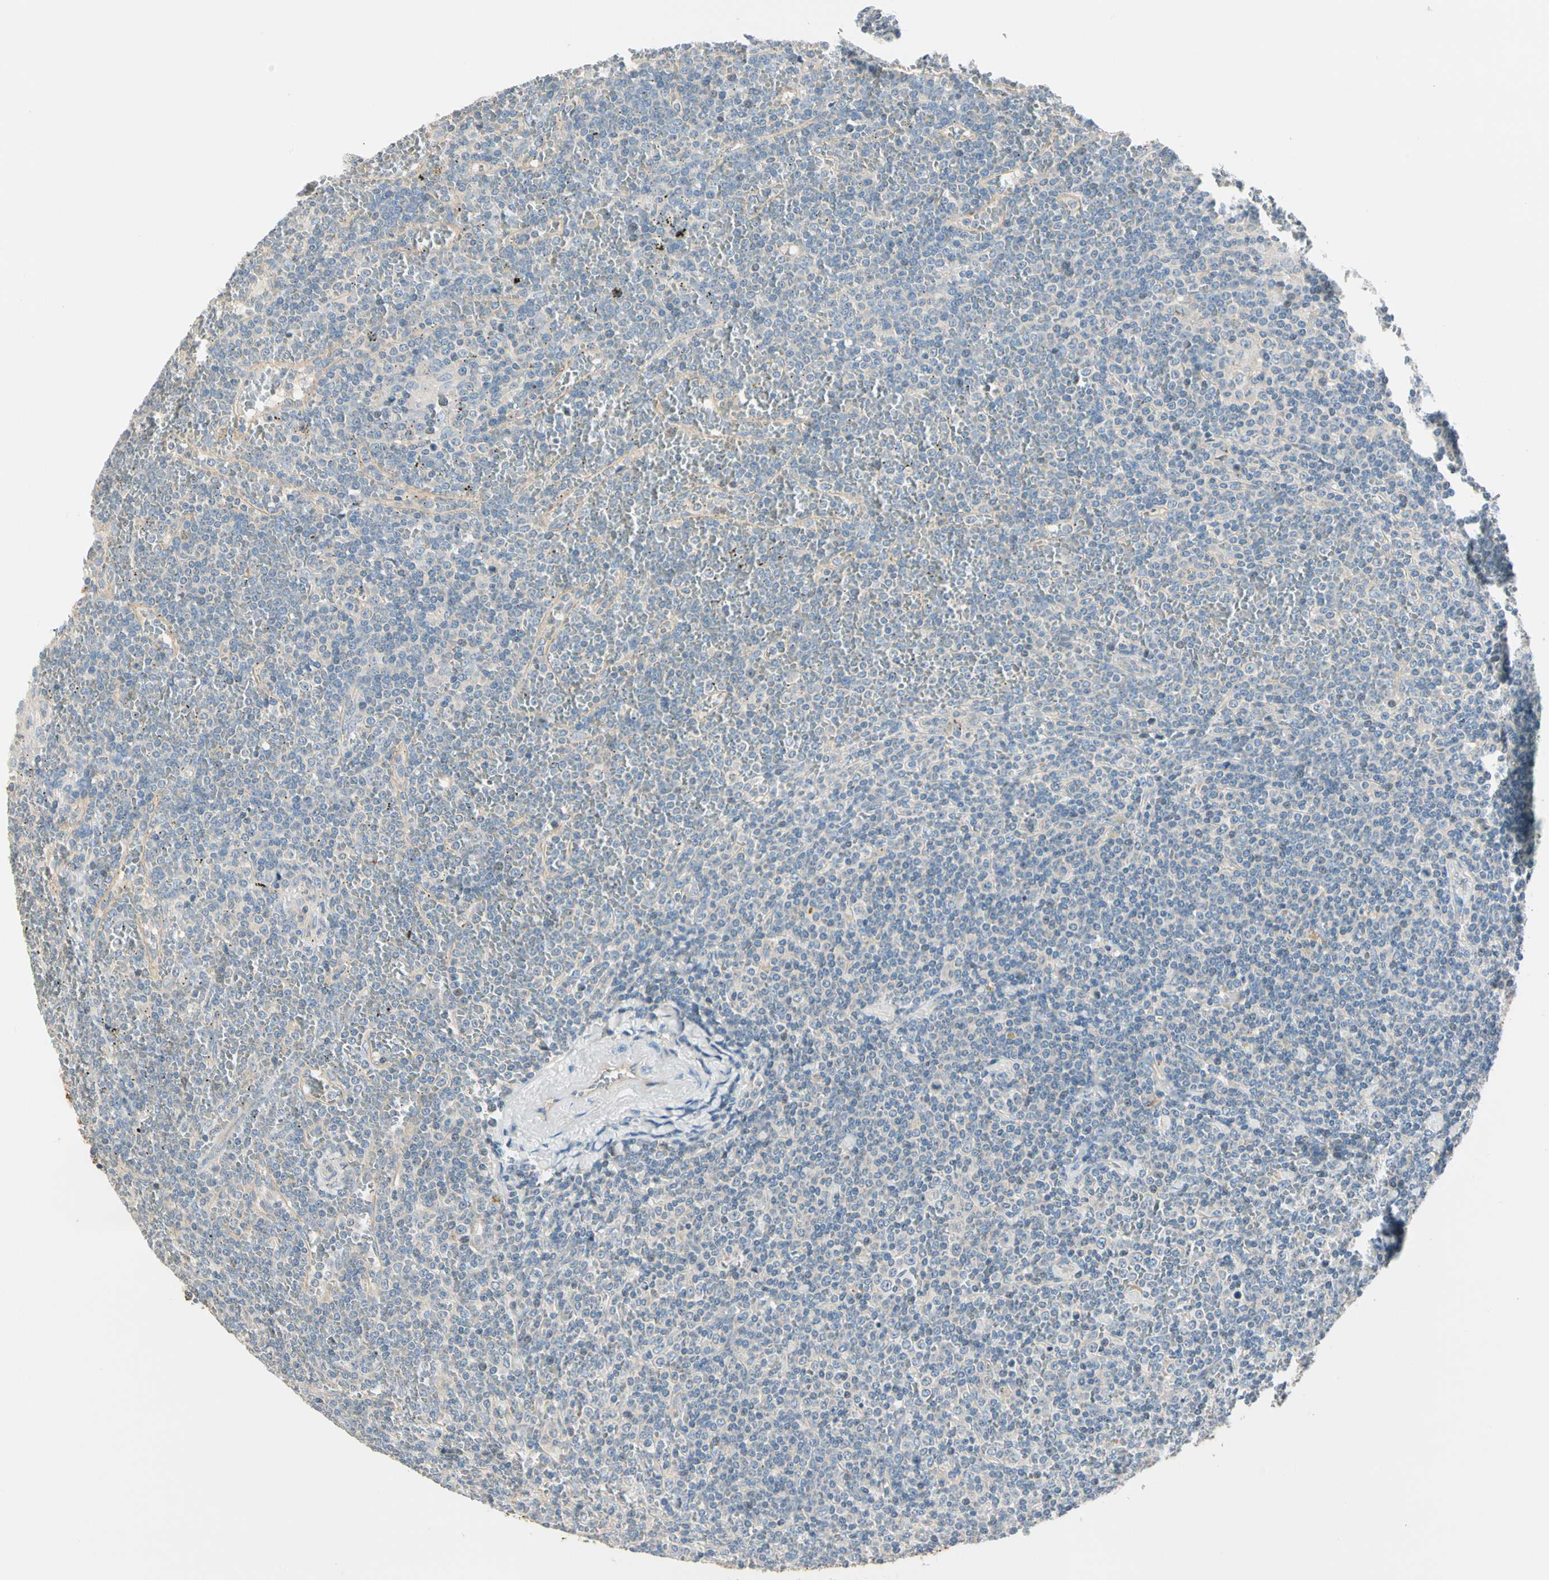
{"staining": {"intensity": "negative", "quantity": "none", "location": "none"}, "tissue": "lymphoma", "cell_type": "Tumor cells", "image_type": "cancer", "snomed": [{"axis": "morphology", "description": "Malignant lymphoma, non-Hodgkin's type, Low grade"}, {"axis": "topography", "description": "Spleen"}], "caption": "A photomicrograph of human lymphoma is negative for staining in tumor cells. Nuclei are stained in blue.", "gene": "GPR153", "patient": {"sex": "female", "age": 19}}